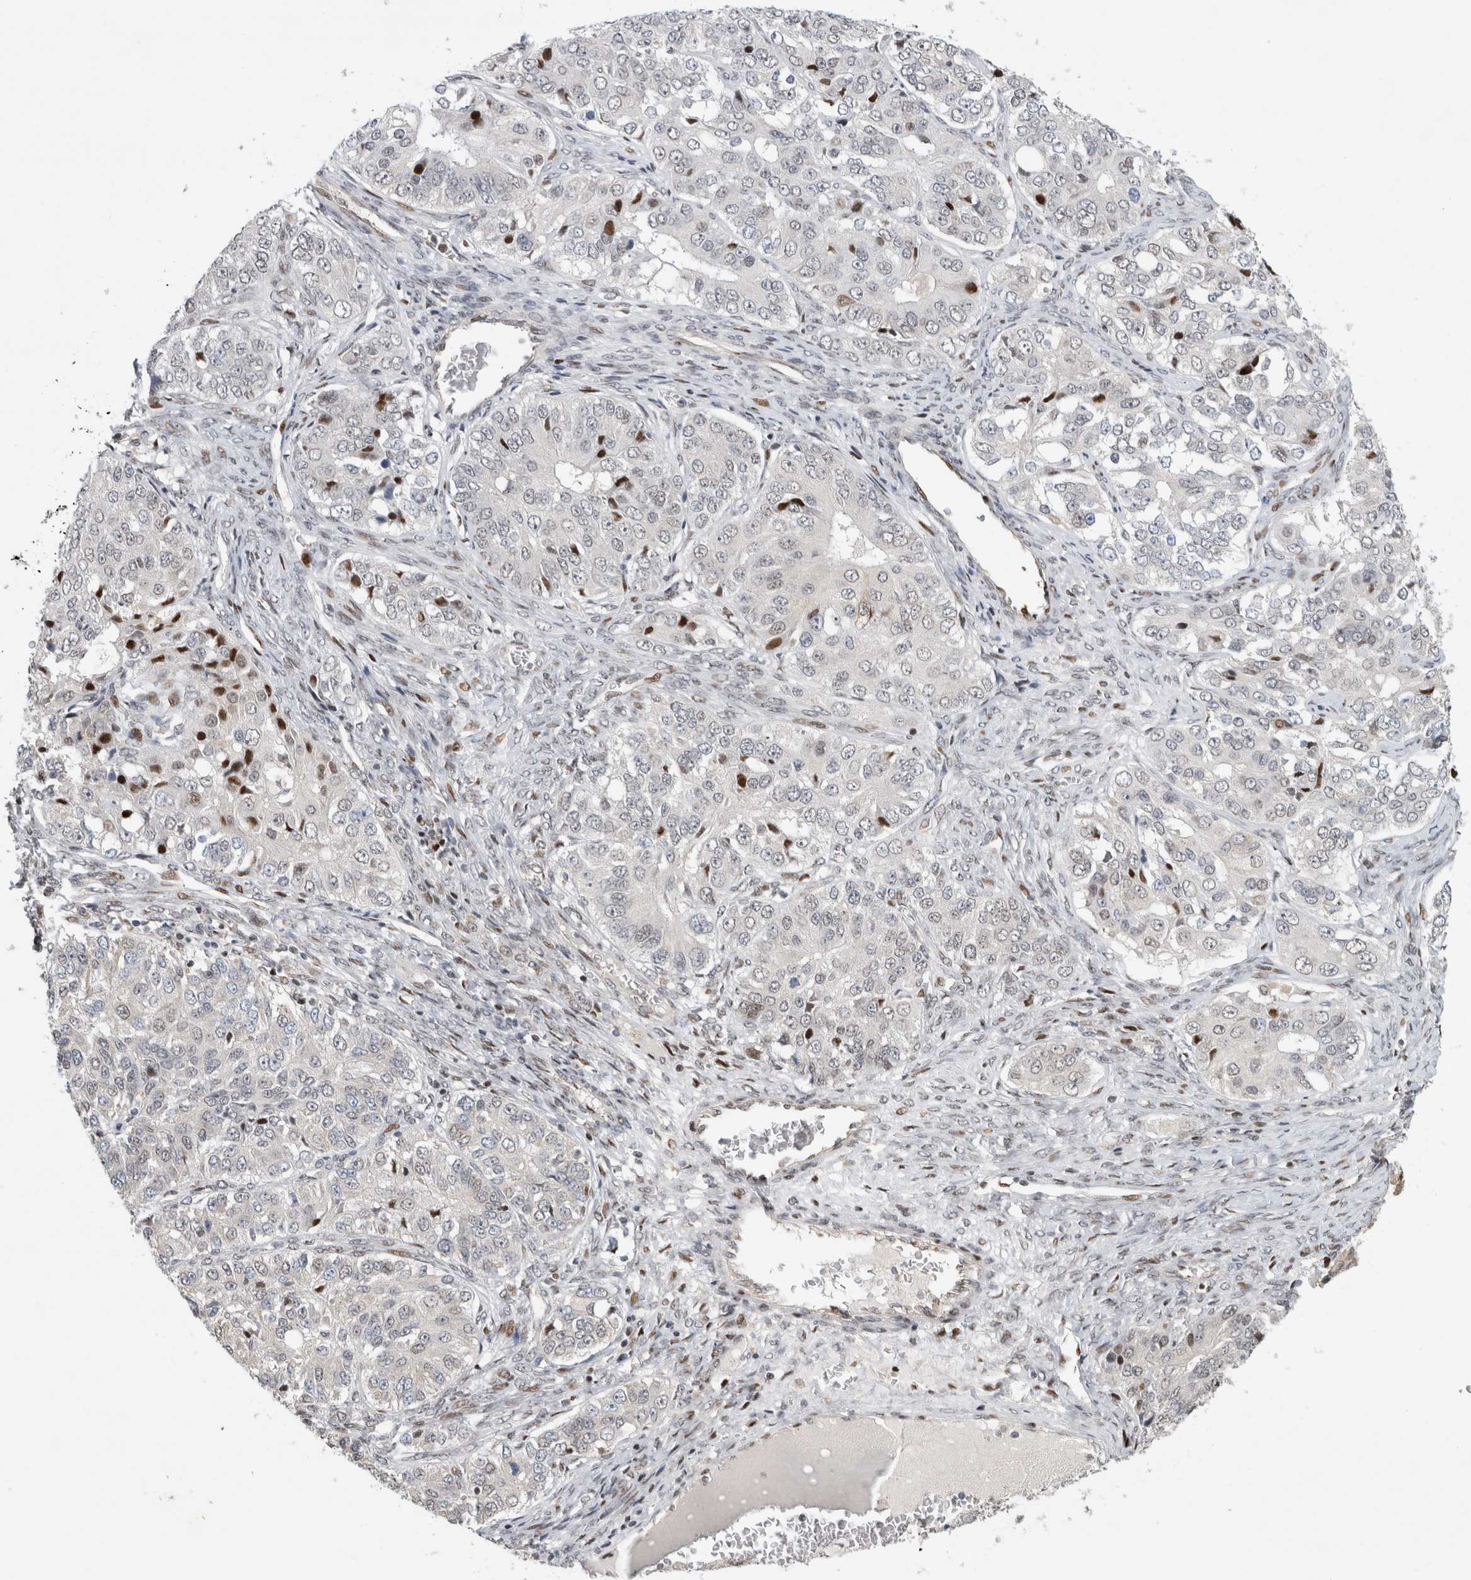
{"staining": {"intensity": "moderate", "quantity": "<25%", "location": "nuclear"}, "tissue": "ovarian cancer", "cell_type": "Tumor cells", "image_type": "cancer", "snomed": [{"axis": "morphology", "description": "Carcinoma, endometroid"}, {"axis": "topography", "description": "Ovary"}], "caption": "The image reveals immunohistochemical staining of endometroid carcinoma (ovarian). There is moderate nuclear expression is present in about <25% of tumor cells.", "gene": "C8orf58", "patient": {"sex": "female", "age": 51}}